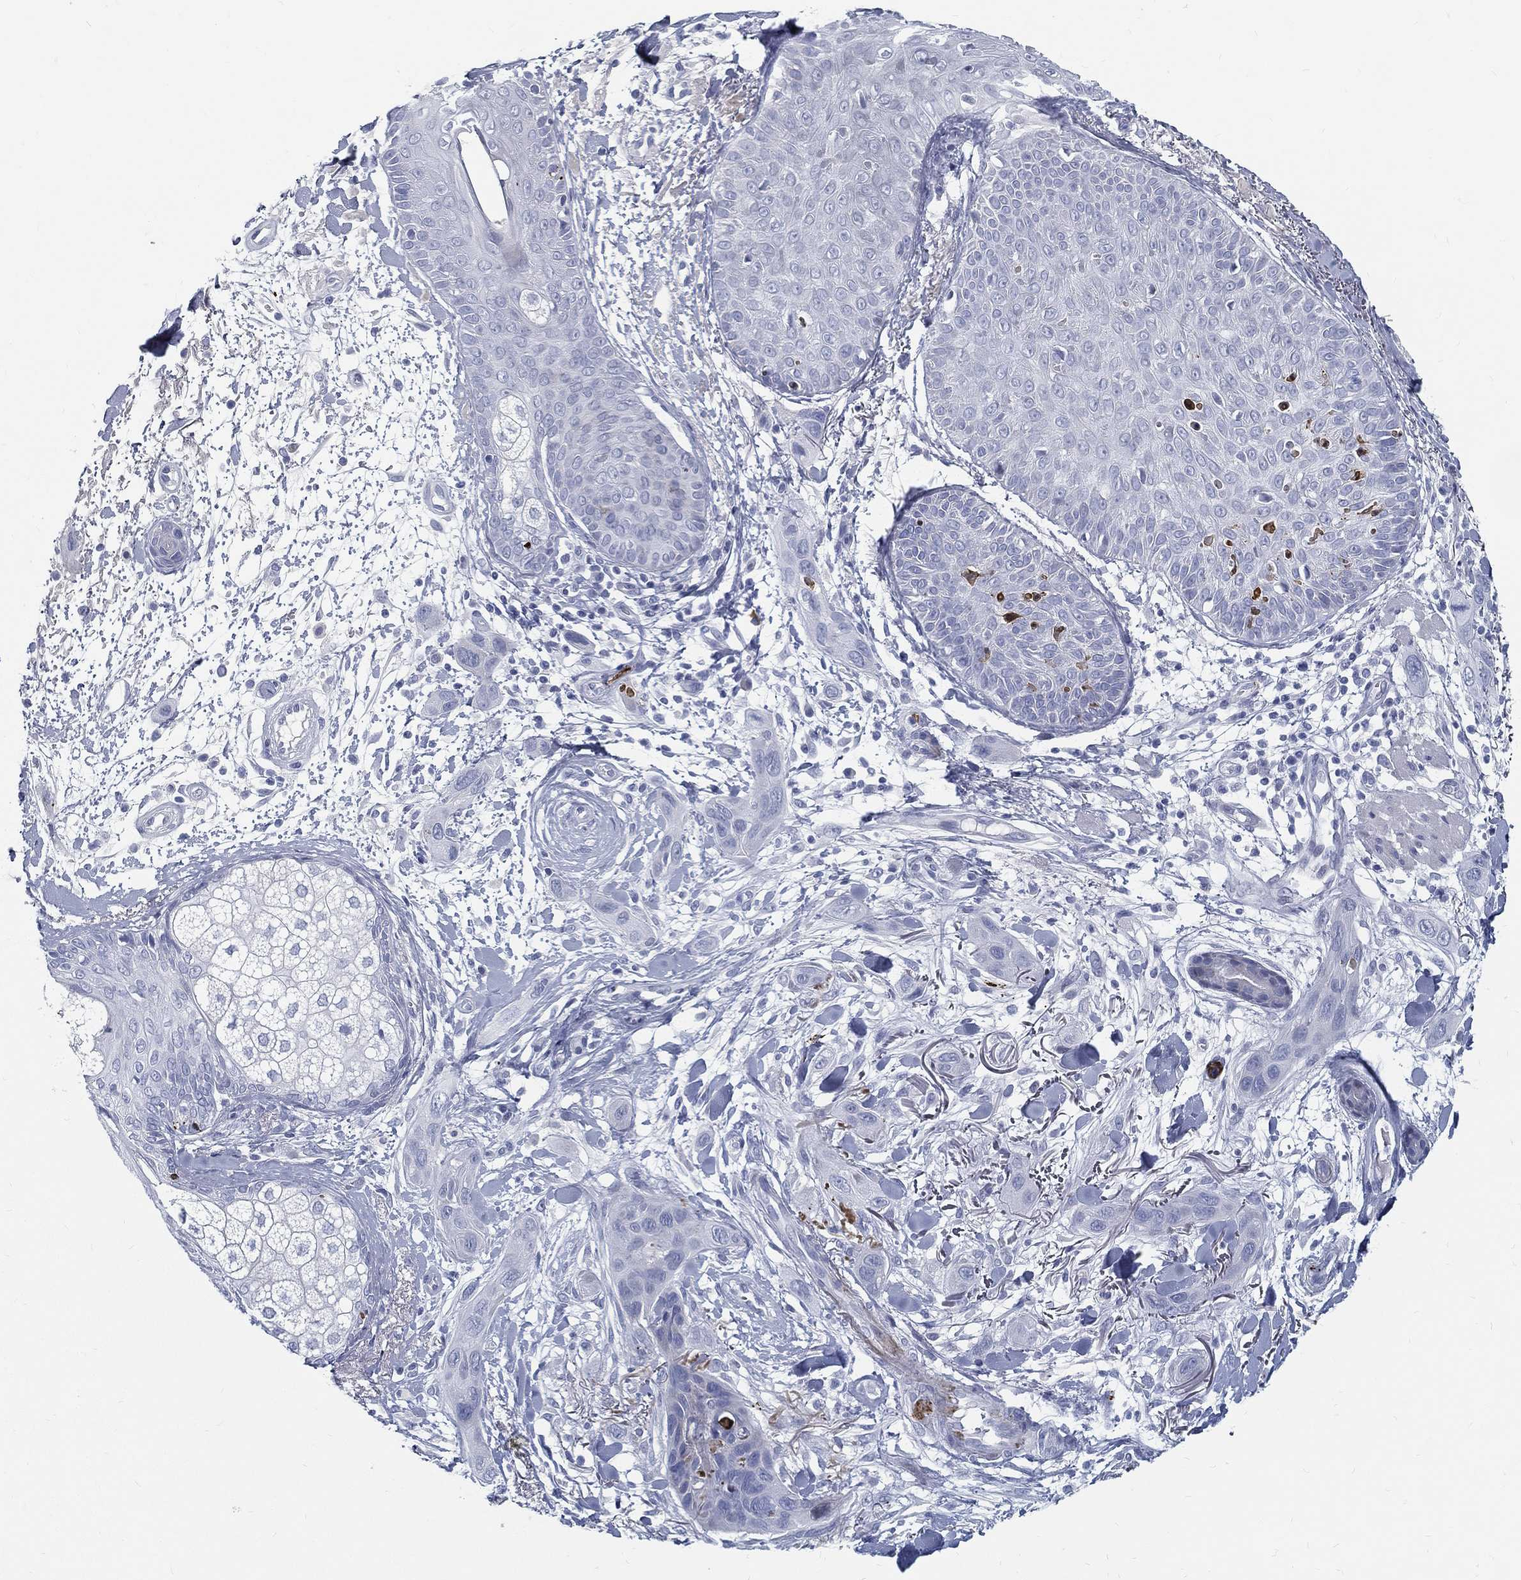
{"staining": {"intensity": "negative", "quantity": "none", "location": "none"}, "tissue": "skin cancer", "cell_type": "Tumor cells", "image_type": "cancer", "snomed": [{"axis": "morphology", "description": "Squamous cell carcinoma, NOS"}, {"axis": "topography", "description": "Skin"}], "caption": "IHC image of skin squamous cell carcinoma stained for a protein (brown), which reveals no staining in tumor cells.", "gene": "SPPL2C", "patient": {"sex": "male", "age": 78}}